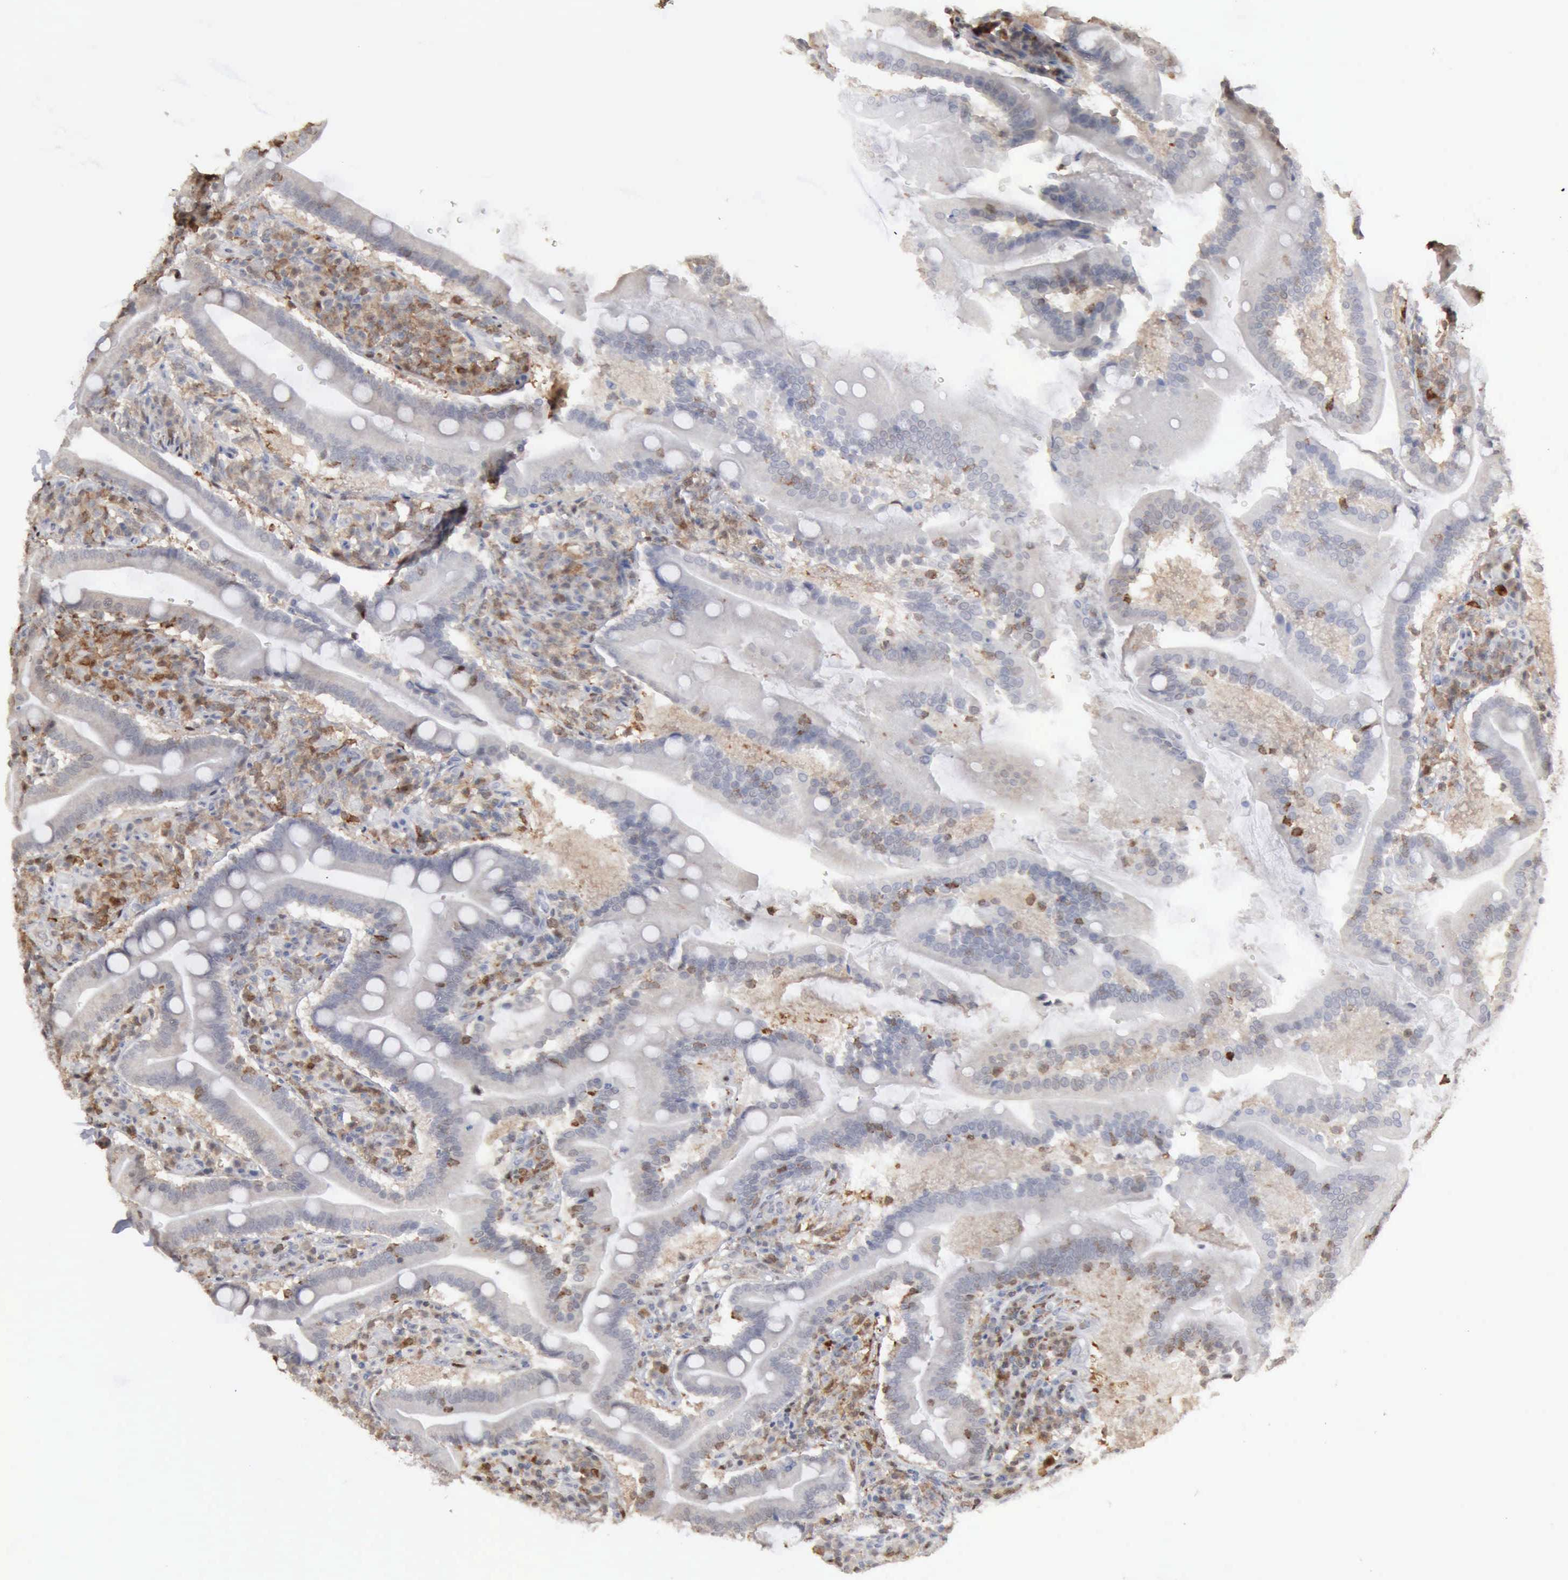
{"staining": {"intensity": "weak", "quantity": "<25%", "location": "cytoplasmic/membranous"}, "tissue": "duodenum", "cell_type": "Glandular cells", "image_type": "normal", "snomed": [{"axis": "morphology", "description": "Normal tissue, NOS"}, {"axis": "topography", "description": "Duodenum"}], "caption": "Duodenum was stained to show a protein in brown. There is no significant positivity in glandular cells. (DAB immunohistochemistry (IHC) with hematoxylin counter stain).", "gene": "STAT1", "patient": {"sex": "male", "age": 50}}